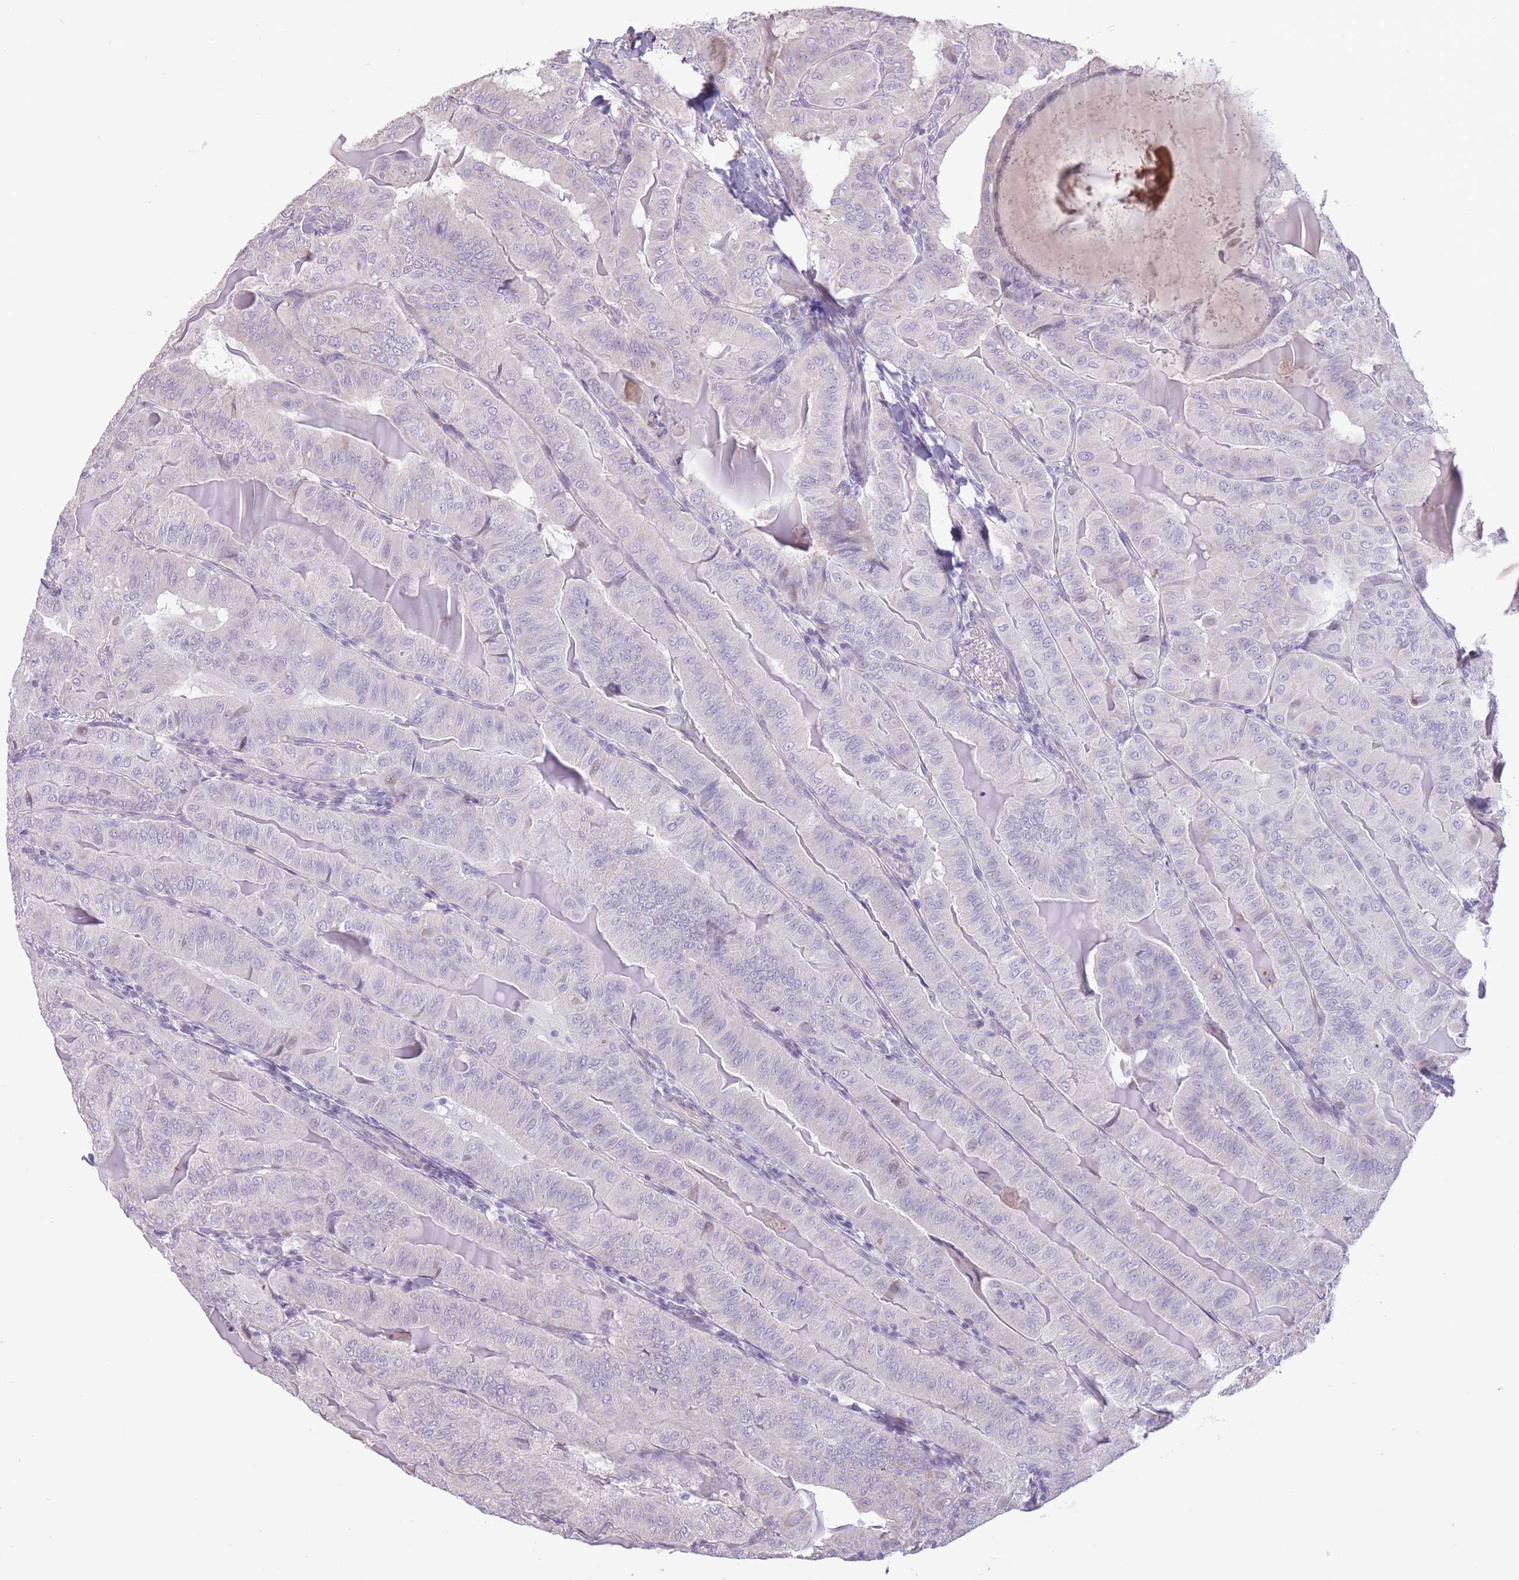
{"staining": {"intensity": "negative", "quantity": "none", "location": "none"}, "tissue": "thyroid cancer", "cell_type": "Tumor cells", "image_type": "cancer", "snomed": [{"axis": "morphology", "description": "Papillary adenocarcinoma, NOS"}, {"axis": "topography", "description": "Thyroid gland"}], "caption": "High power microscopy micrograph of an IHC photomicrograph of thyroid papillary adenocarcinoma, revealing no significant staining in tumor cells.", "gene": "WDR70", "patient": {"sex": "female", "age": 68}}